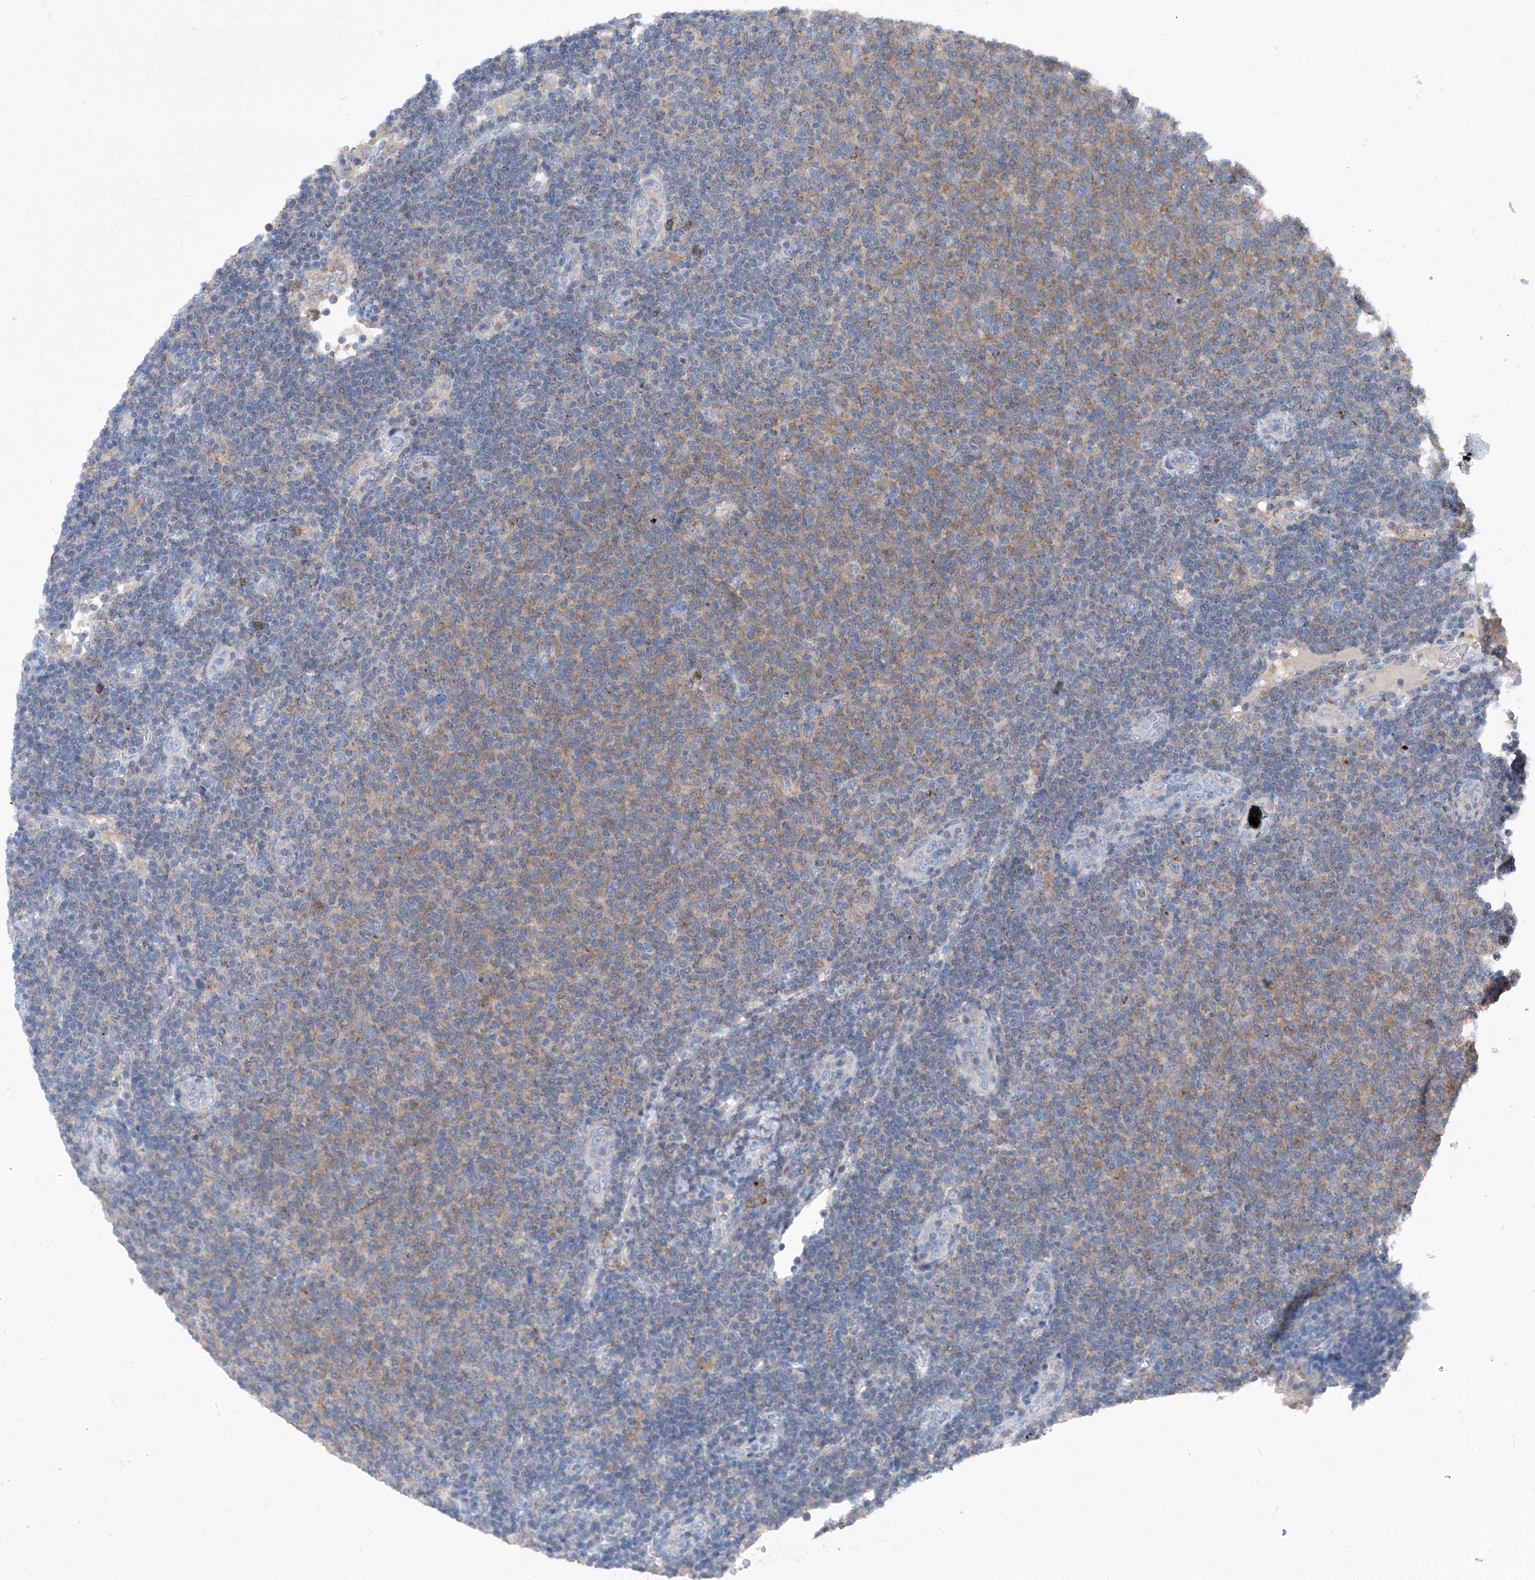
{"staining": {"intensity": "weak", "quantity": "25%-75%", "location": "cytoplasmic/membranous"}, "tissue": "lymphoma", "cell_type": "Tumor cells", "image_type": "cancer", "snomed": [{"axis": "morphology", "description": "Malignant lymphoma, non-Hodgkin's type, Low grade"}, {"axis": "topography", "description": "Lymph node"}], "caption": "The photomicrograph exhibits staining of low-grade malignant lymphoma, non-Hodgkin's type, revealing weak cytoplasmic/membranous protein expression (brown color) within tumor cells.", "gene": "EPHA8", "patient": {"sex": "male", "age": 66}}